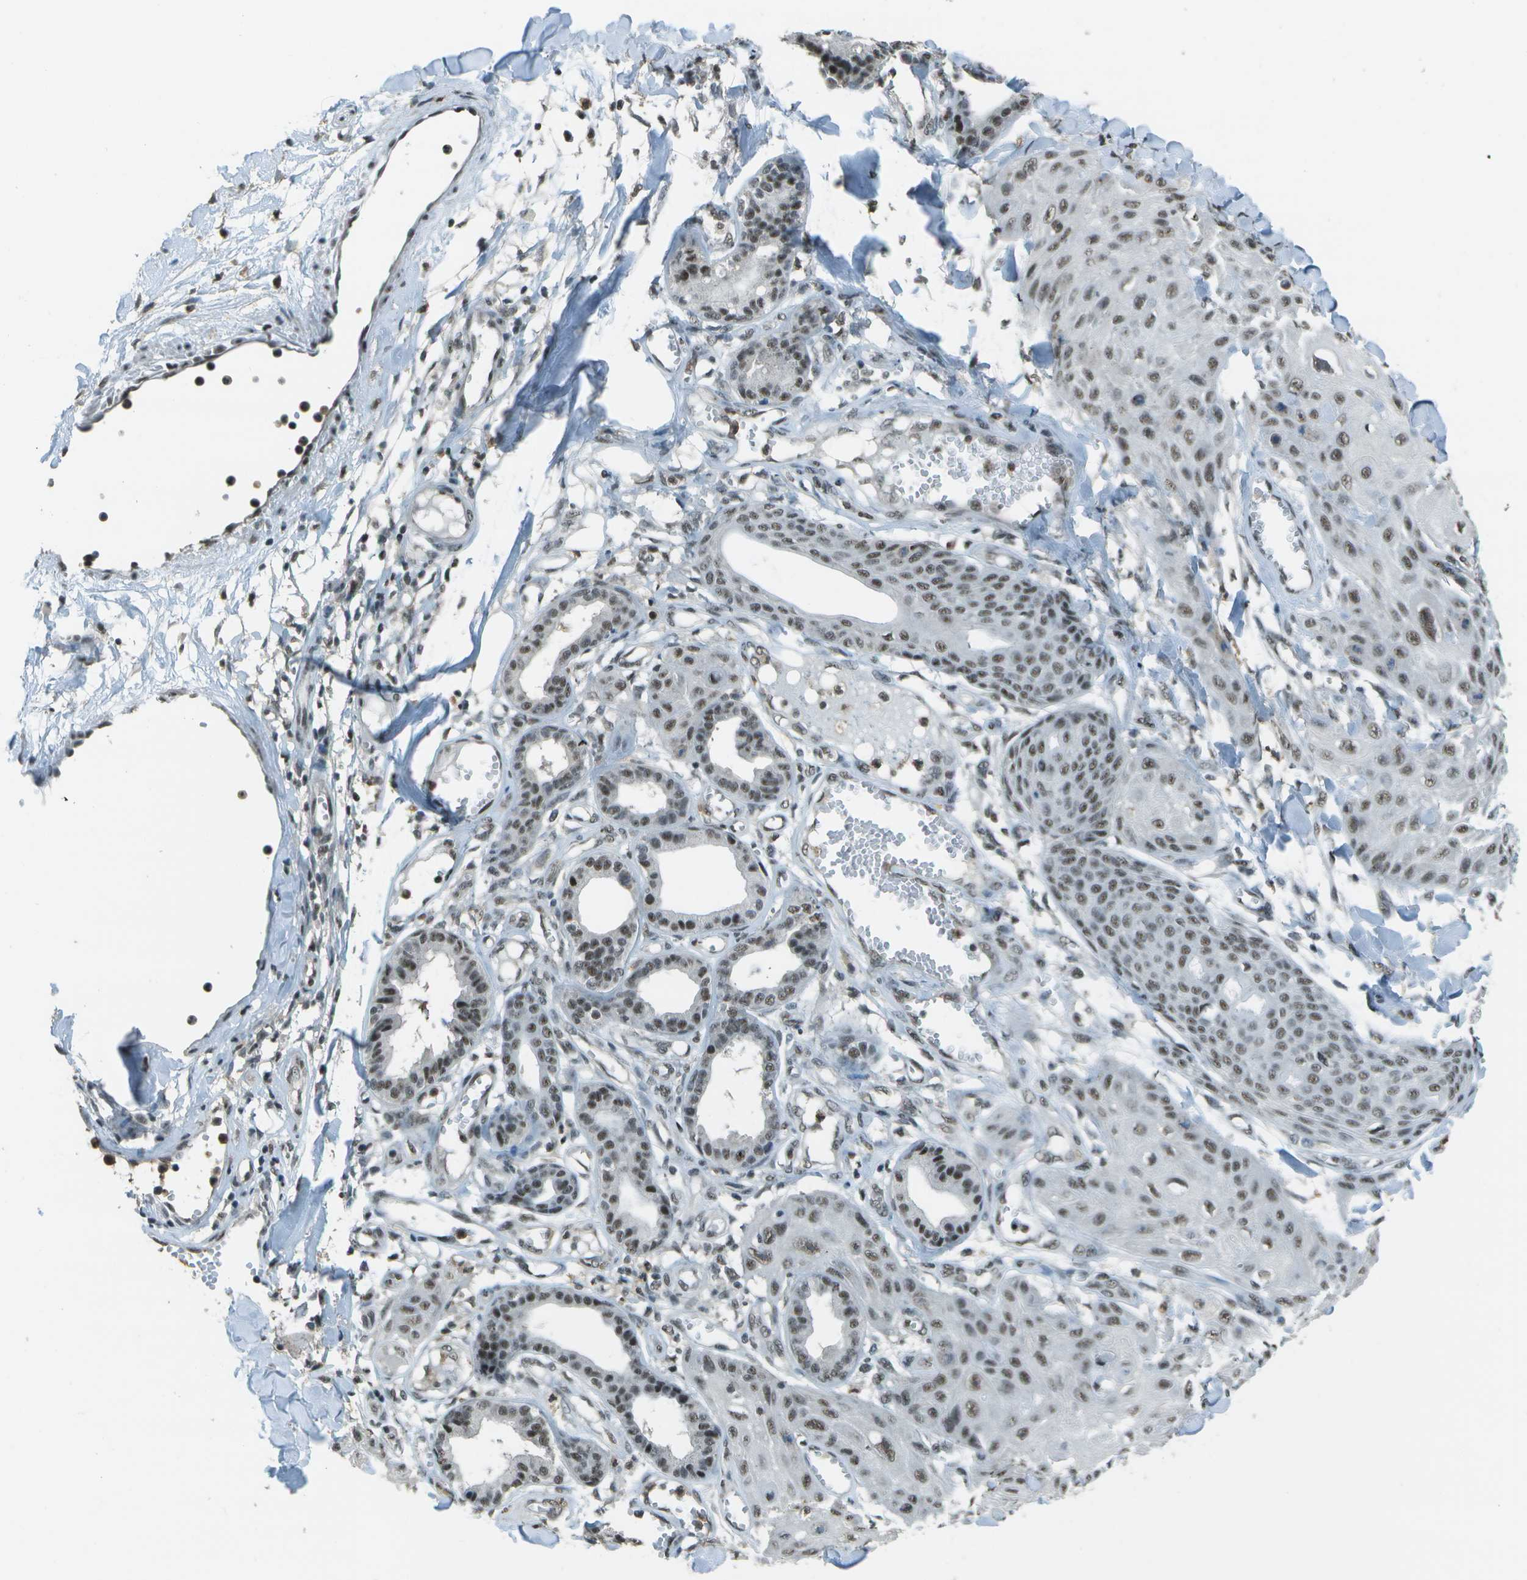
{"staining": {"intensity": "moderate", "quantity": ">75%", "location": "nuclear"}, "tissue": "skin cancer", "cell_type": "Tumor cells", "image_type": "cancer", "snomed": [{"axis": "morphology", "description": "Squamous cell carcinoma, NOS"}, {"axis": "topography", "description": "Skin"}], "caption": "About >75% of tumor cells in human skin cancer reveal moderate nuclear protein expression as visualized by brown immunohistochemical staining.", "gene": "DEPDC1", "patient": {"sex": "male", "age": 74}}